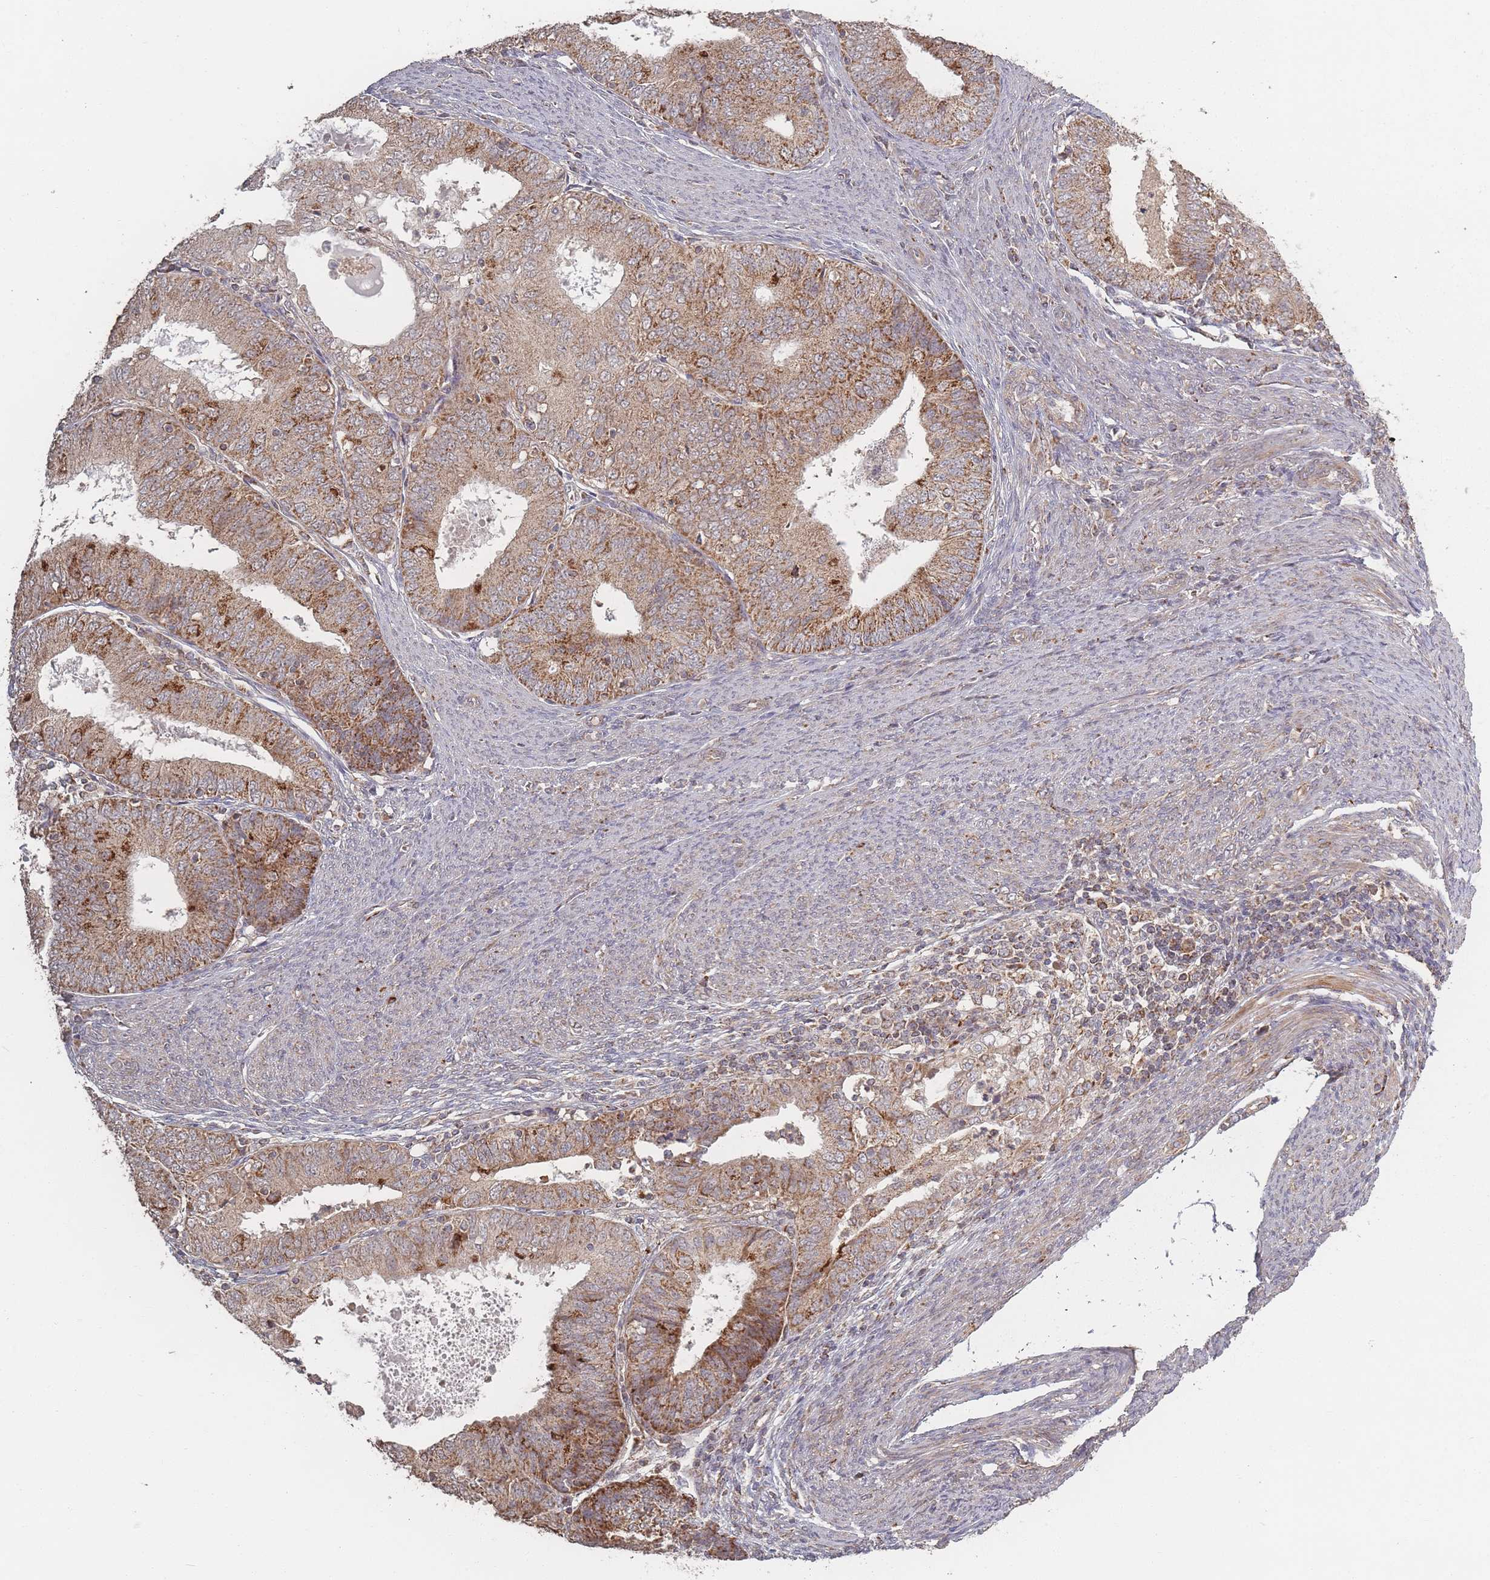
{"staining": {"intensity": "moderate", "quantity": ">75%", "location": "cytoplasmic/membranous"}, "tissue": "endometrial cancer", "cell_type": "Tumor cells", "image_type": "cancer", "snomed": [{"axis": "morphology", "description": "Adenocarcinoma, NOS"}, {"axis": "topography", "description": "Endometrium"}], "caption": "Endometrial adenocarcinoma stained with IHC exhibits moderate cytoplasmic/membranous staining in about >75% of tumor cells. Using DAB (brown) and hematoxylin (blue) stains, captured at high magnification using brightfield microscopy.", "gene": "LYRM7", "patient": {"sex": "female", "age": 57}}